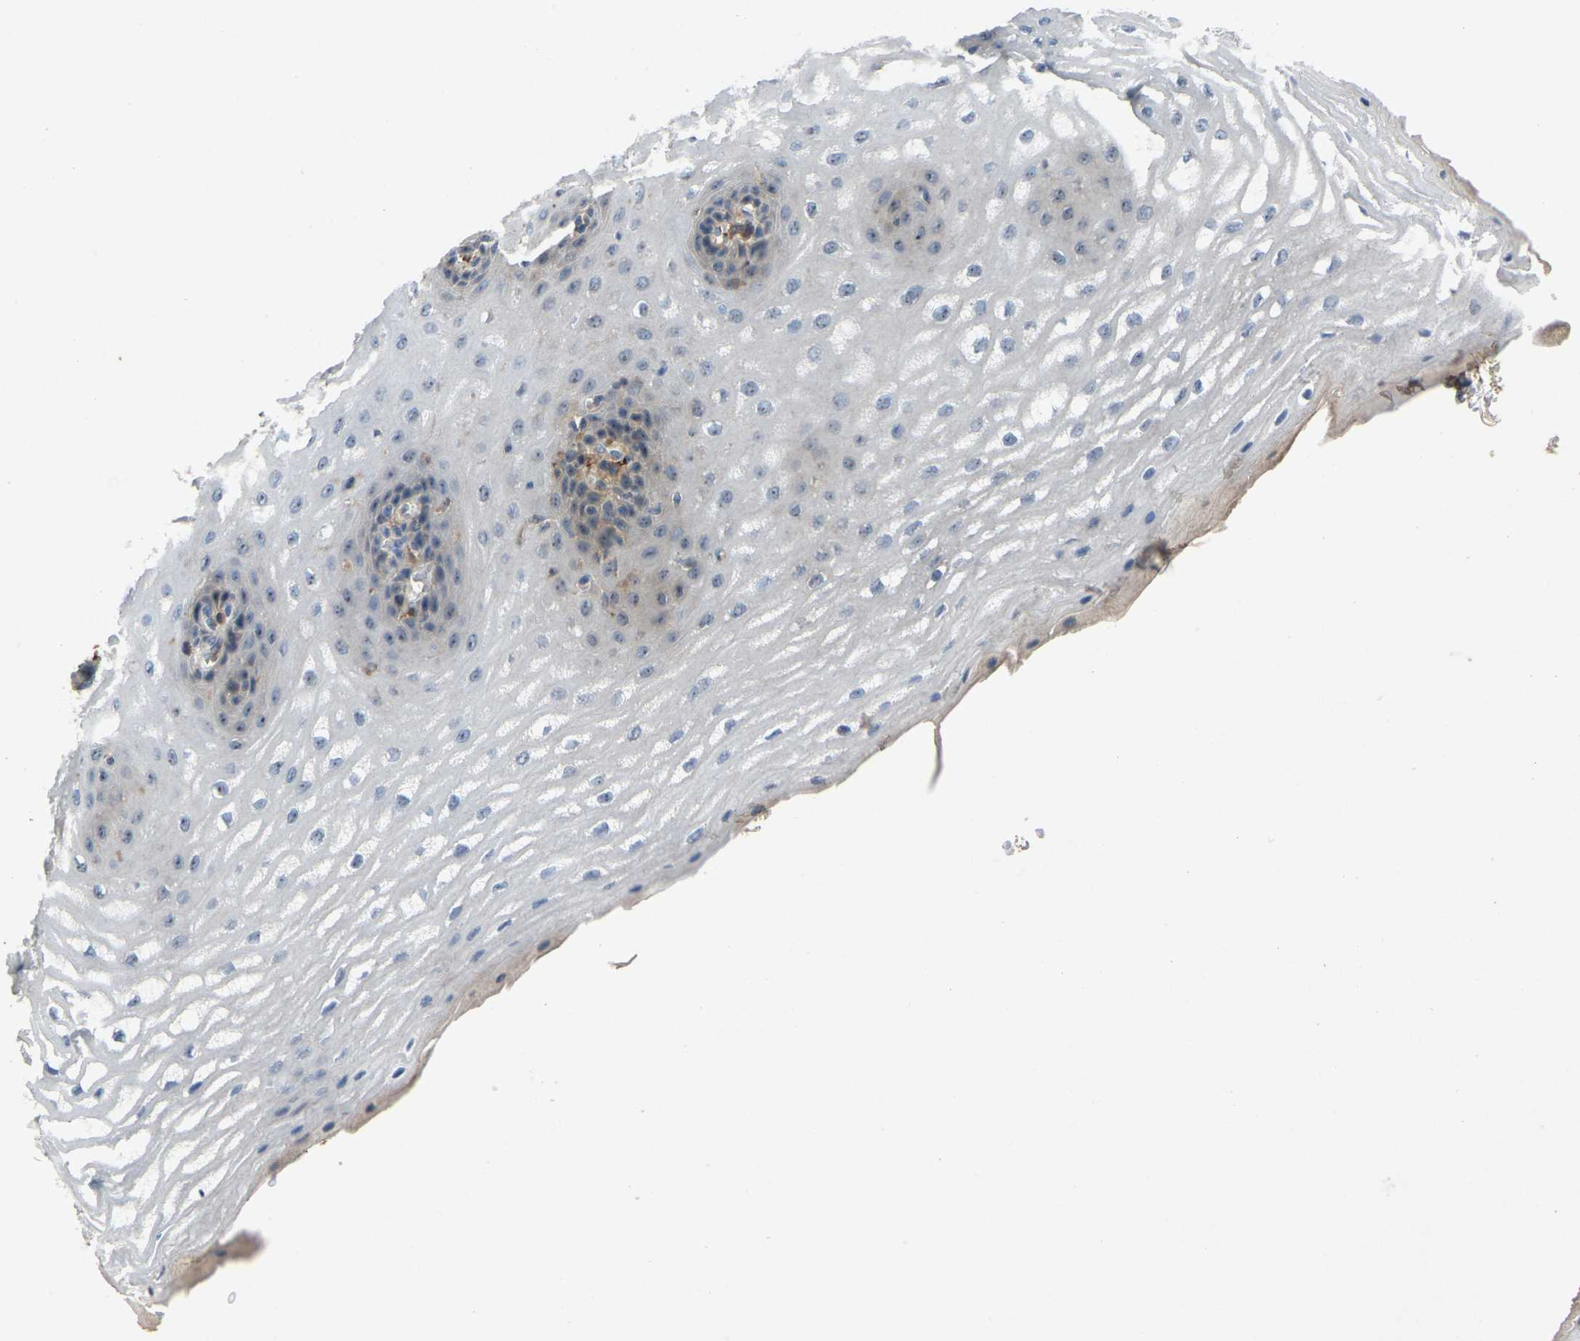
{"staining": {"intensity": "weak", "quantity": "25%-75%", "location": "cytoplasmic/membranous,nuclear"}, "tissue": "esophagus", "cell_type": "Squamous epithelial cells", "image_type": "normal", "snomed": [{"axis": "morphology", "description": "Normal tissue, NOS"}, {"axis": "topography", "description": "Esophagus"}], "caption": "This histopathology image shows immunohistochemistry (IHC) staining of benign human esophagus, with low weak cytoplasmic/membranous,nuclear staining in approximately 25%-75% of squamous epithelial cells.", "gene": "FHIT", "patient": {"sex": "male", "age": 54}}